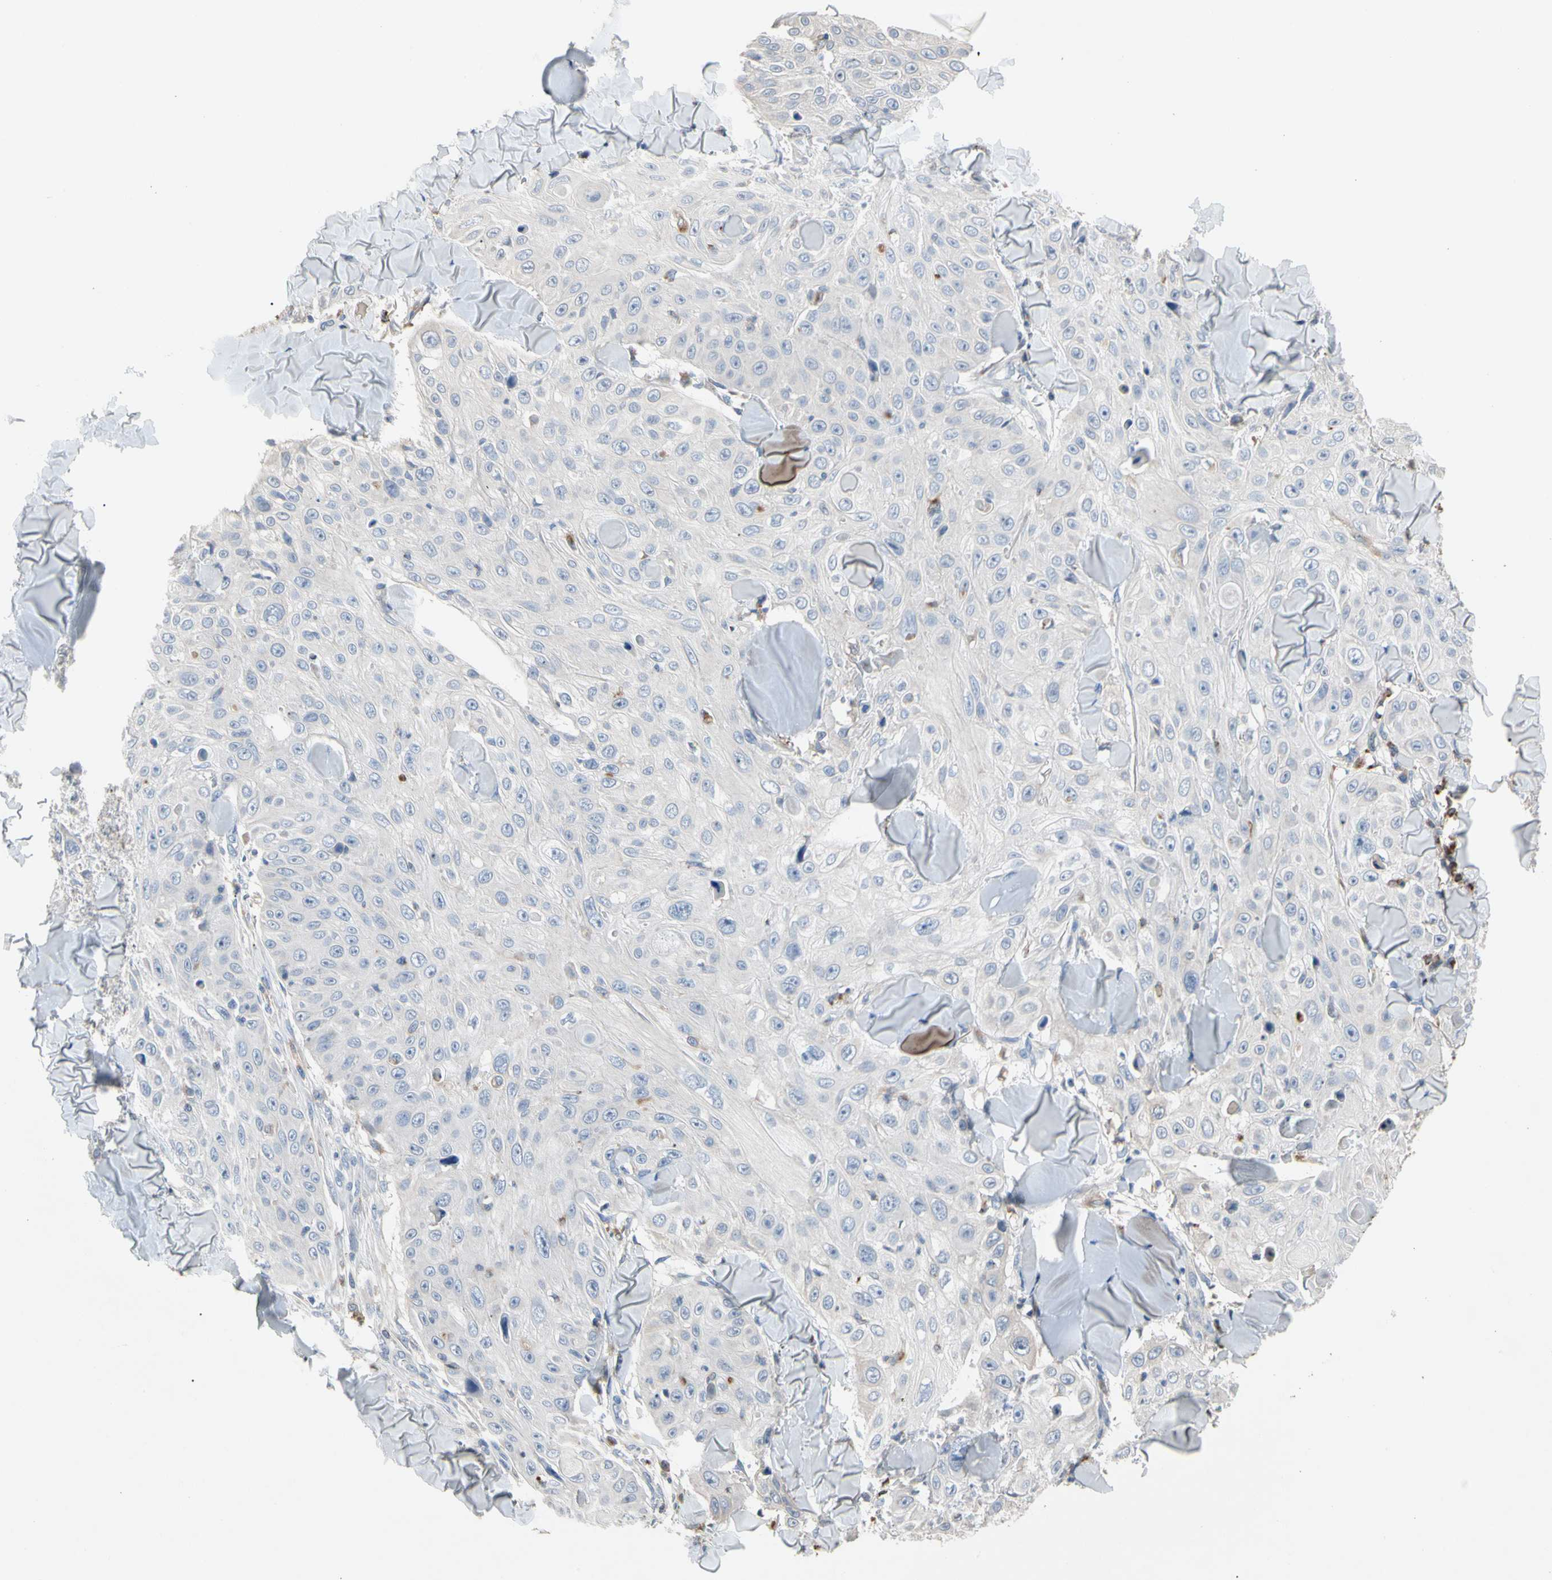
{"staining": {"intensity": "negative", "quantity": "none", "location": "none"}, "tissue": "skin cancer", "cell_type": "Tumor cells", "image_type": "cancer", "snomed": [{"axis": "morphology", "description": "Squamous cell carcinoma, NOS"}, {"axis": "topography", "description": "Skin"}], "caption": "The image exhibits no staining of tumor cells in skin cancer. The staining is performed using DAB brown chromogen with nuclei counter-stained in using hematoxylin.", "gene": "ADA2", "patient": {"sex": "male", "age": 86}}